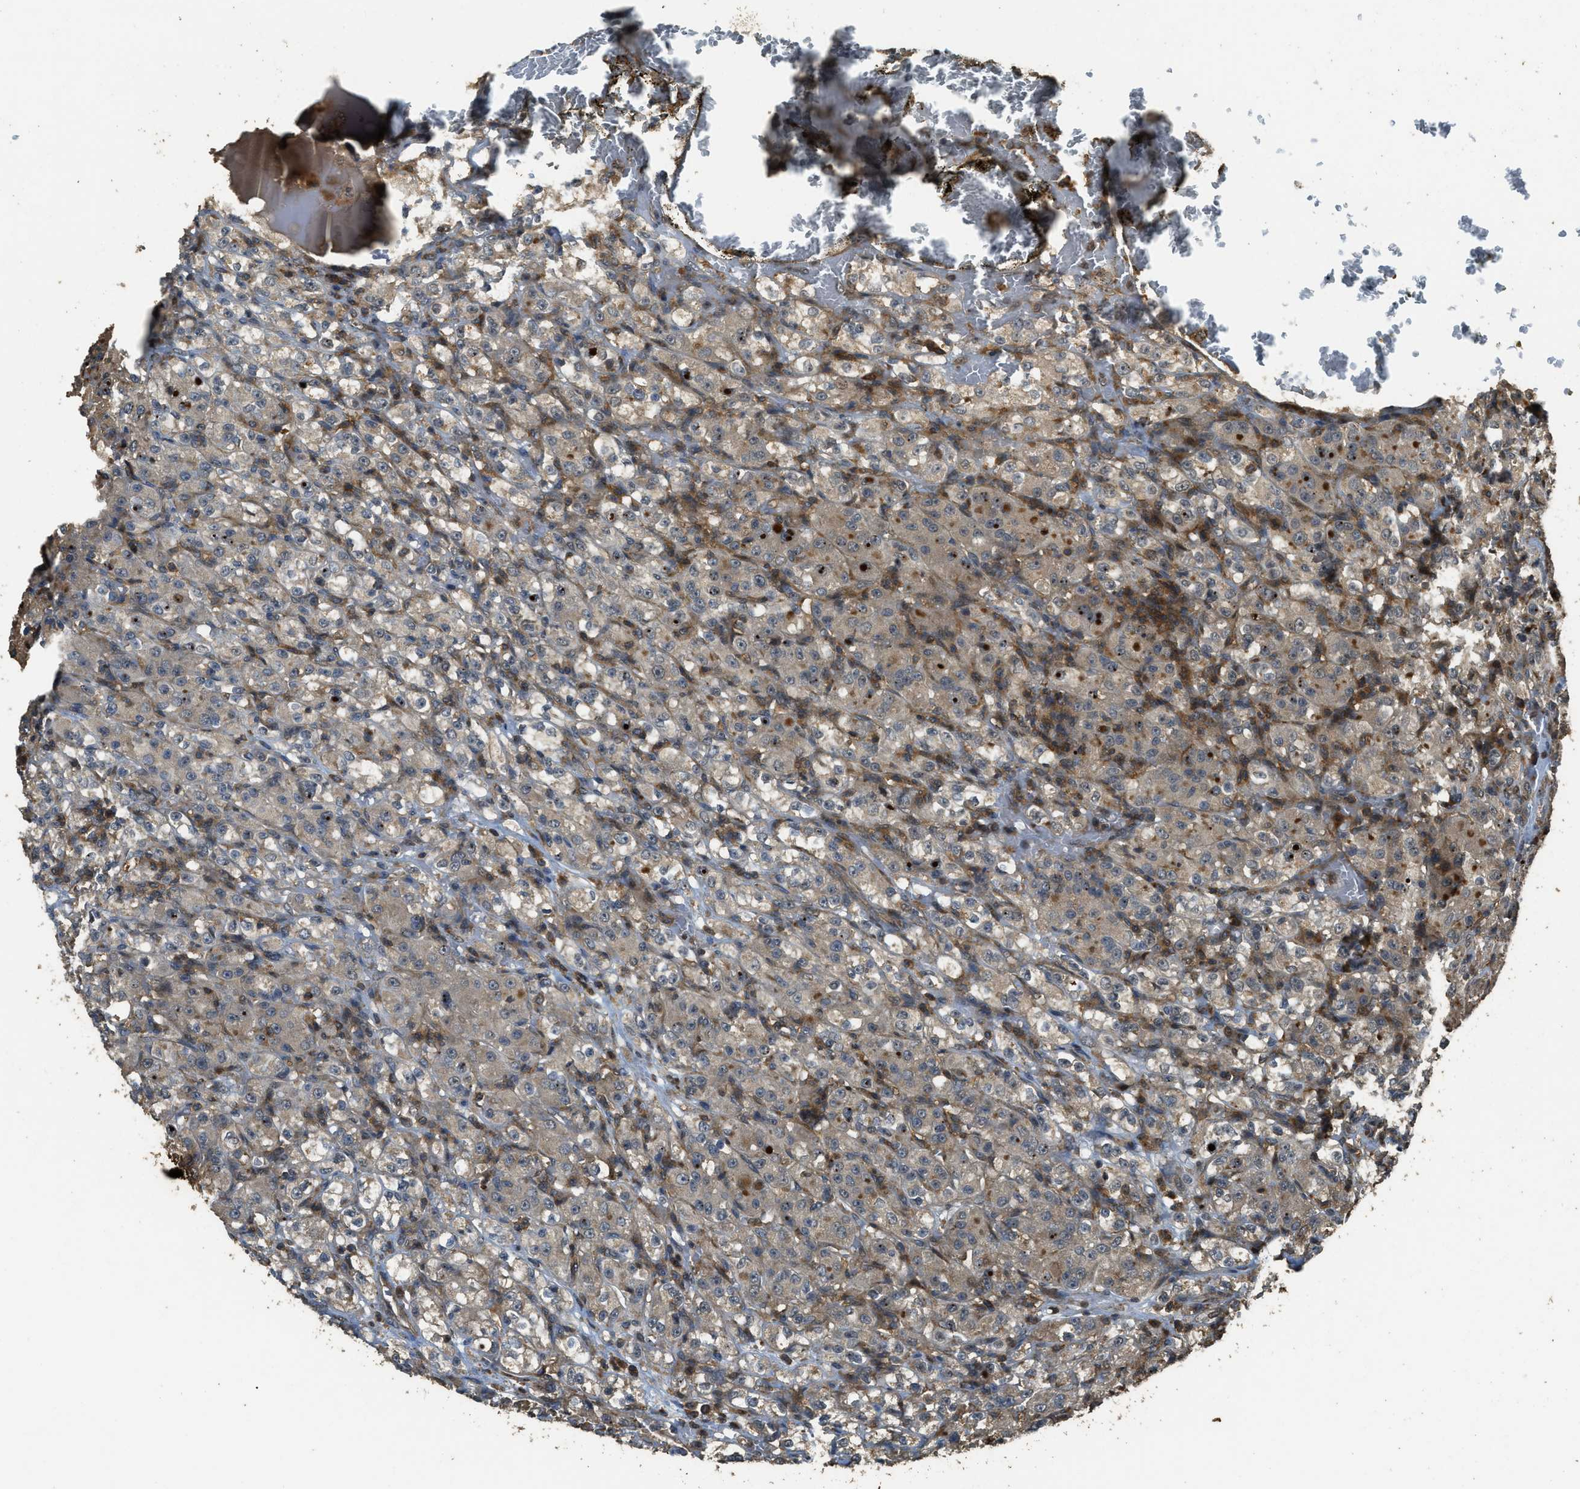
{"staining": {"intensity": "moderate", "quantity": "25%-75%", "location": "cytoplasmic/membranous,nuclear"}, "tissue": "renal cancer", "cell_type": "Tumor cells", "image_type": "cancer", "snomed": [{"axis": "morphology", "description": "Normal tissue, NOS"}, {"axis": "morphology", "description": "Adenocarcinoma, NOS"}, {"axis": "topography", "description": "Kidney"}], "caption": "Brown immunohistochemical staining in human renal adenocarcinoma shows moderate cytoplasmic/membranous and nuclear staining in approximately 25%-75% of tumor cells.", "gene": "PPP6R3", "patient": {"sex": "male", "age": 61}}